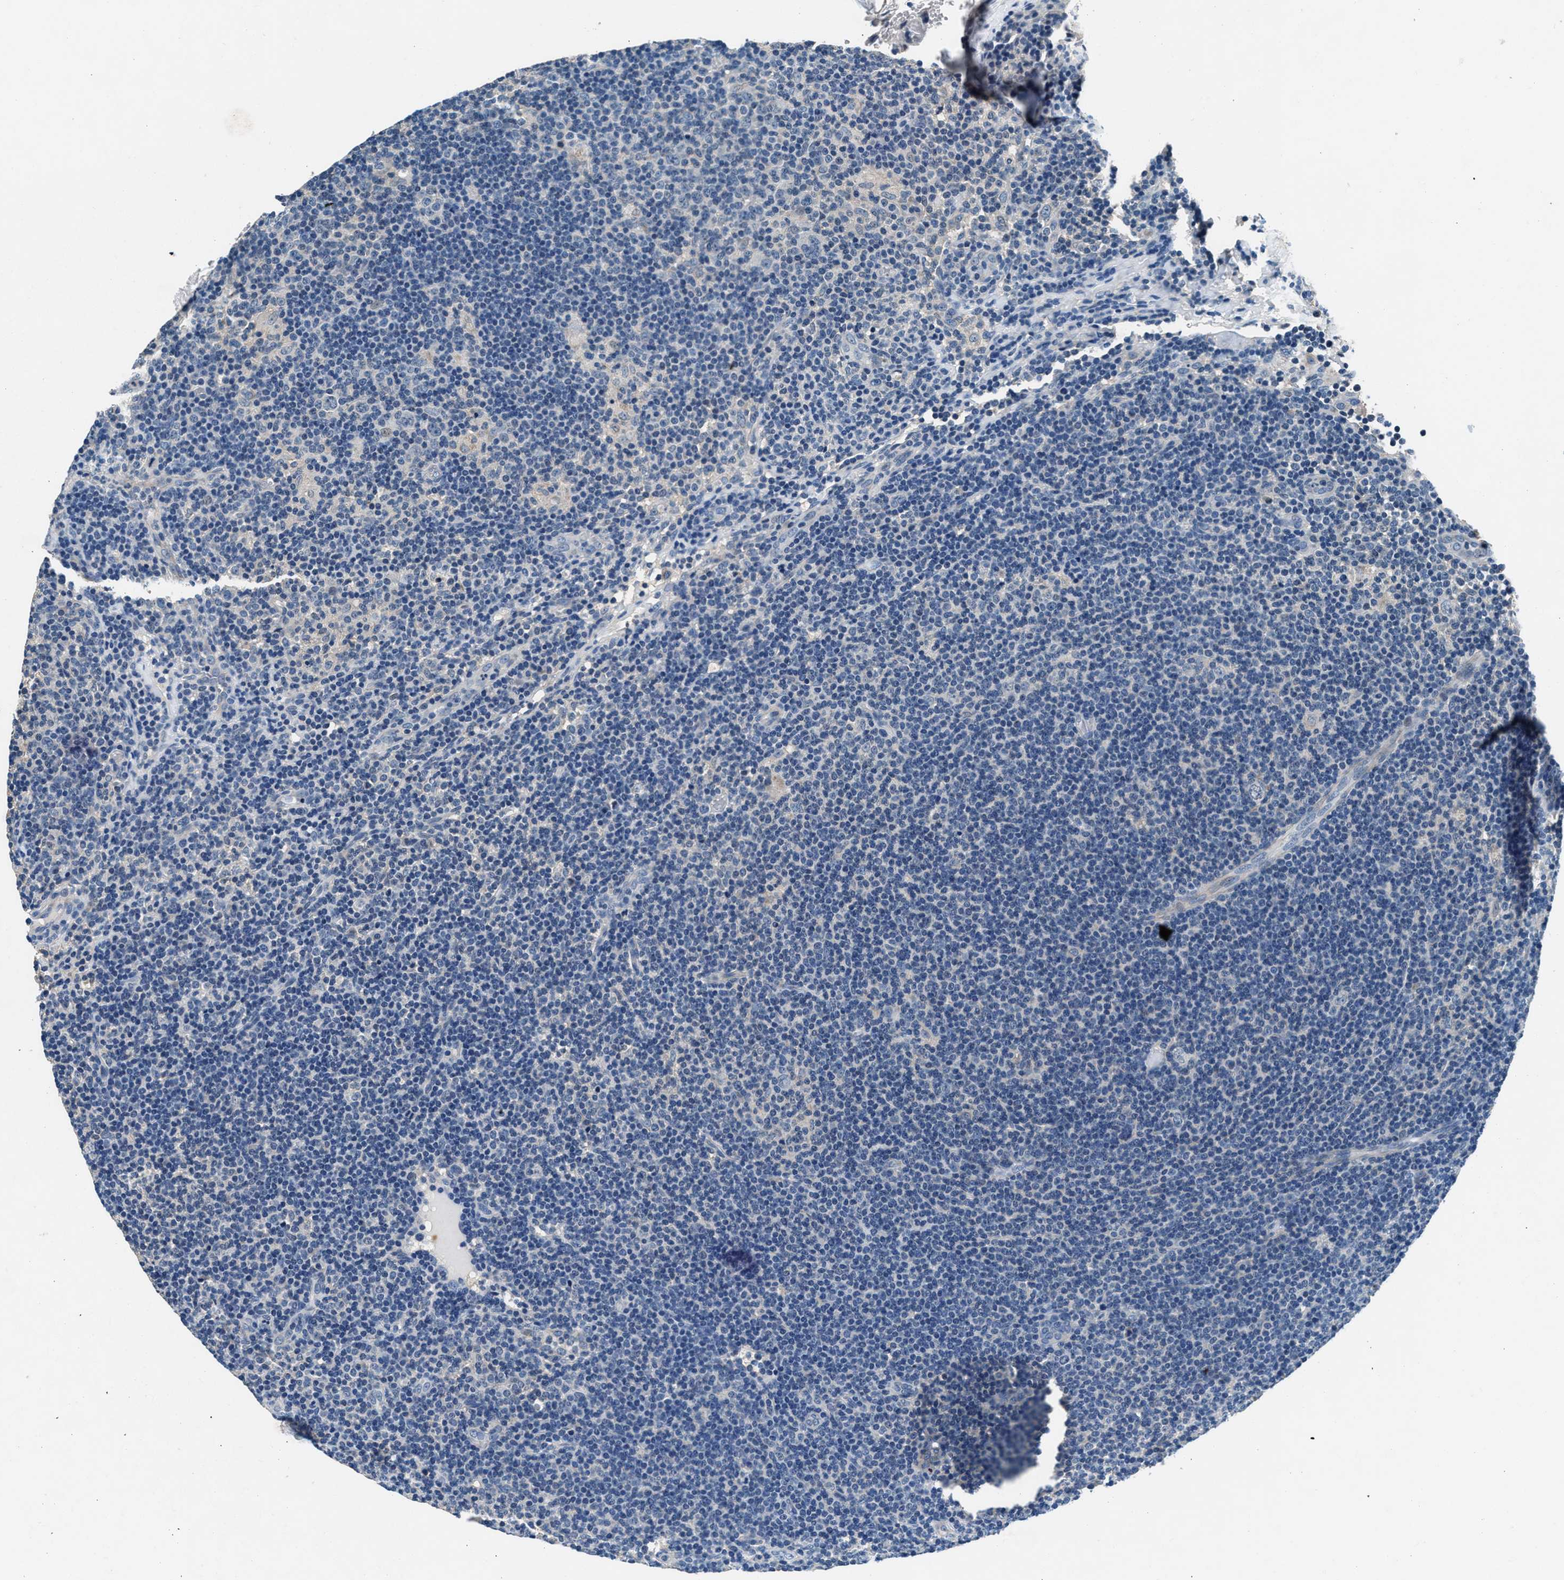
{"staining": {"intensity": "negative", "quantity": "none", "location": "none"}, "tissue": "lymphoma", "cell_type": "Tumor cells", "image_type": "cancer", "snomed": [{"axis": "morphology", "description": "Hodgkin's disease, NOS"}, {"axis": "topography", "description": "Lymph node"}], "caption": "This histopathology image is of Hodgkin's disease stained with IHC to label a protein in brown with the nuclei are counter-stained blue. There is no positivity in tumor cells. Brightfield microscopy of IHC stained with DAB (brown) and hematoxylin (blue), captured at high magnification.", "gene": "DENND6B", "patient": {"sex": "female", "age": 57}}